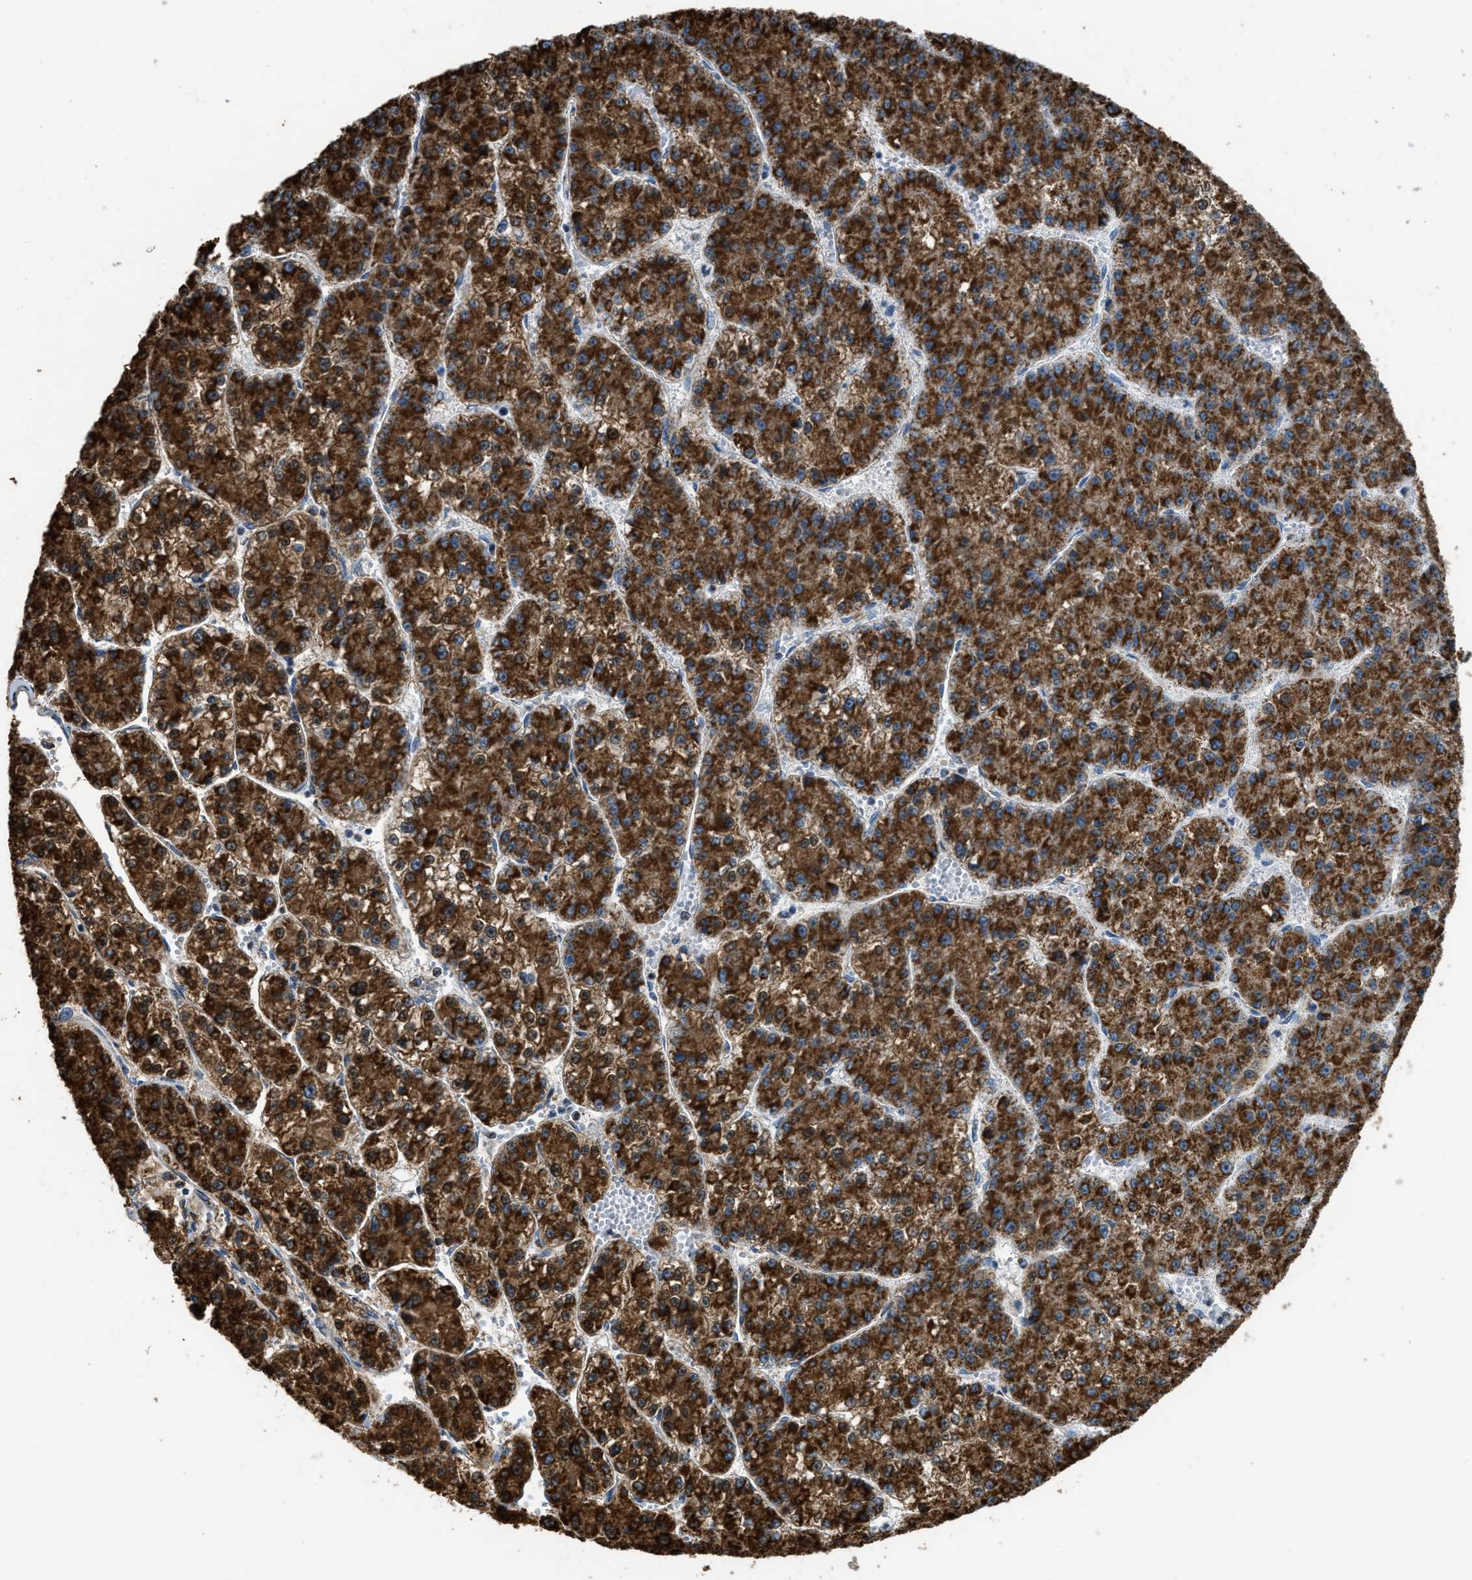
{"staining": {"intensity": "strong", "quantity": ">75%", "location": "cytoplasmic/membranous"}, "tissue": "liver cancer", "cell_type": "Tumor cells", "image_type": "cancer", "snomed": [{"axis": "morphology", "description": "Carcinoma, Hepatocellular, NOS"}, {"axis": "topography", "description": "Liver"}], "caption": "Brown immunohistochemical staining in liver cancer (hepatocellular carcinoma) displays strong cytoplasmic/membranous positivity in about >75% of tumor cells.", "gene": "ETFB", "patient": {"sex": "female", "age": 73}}